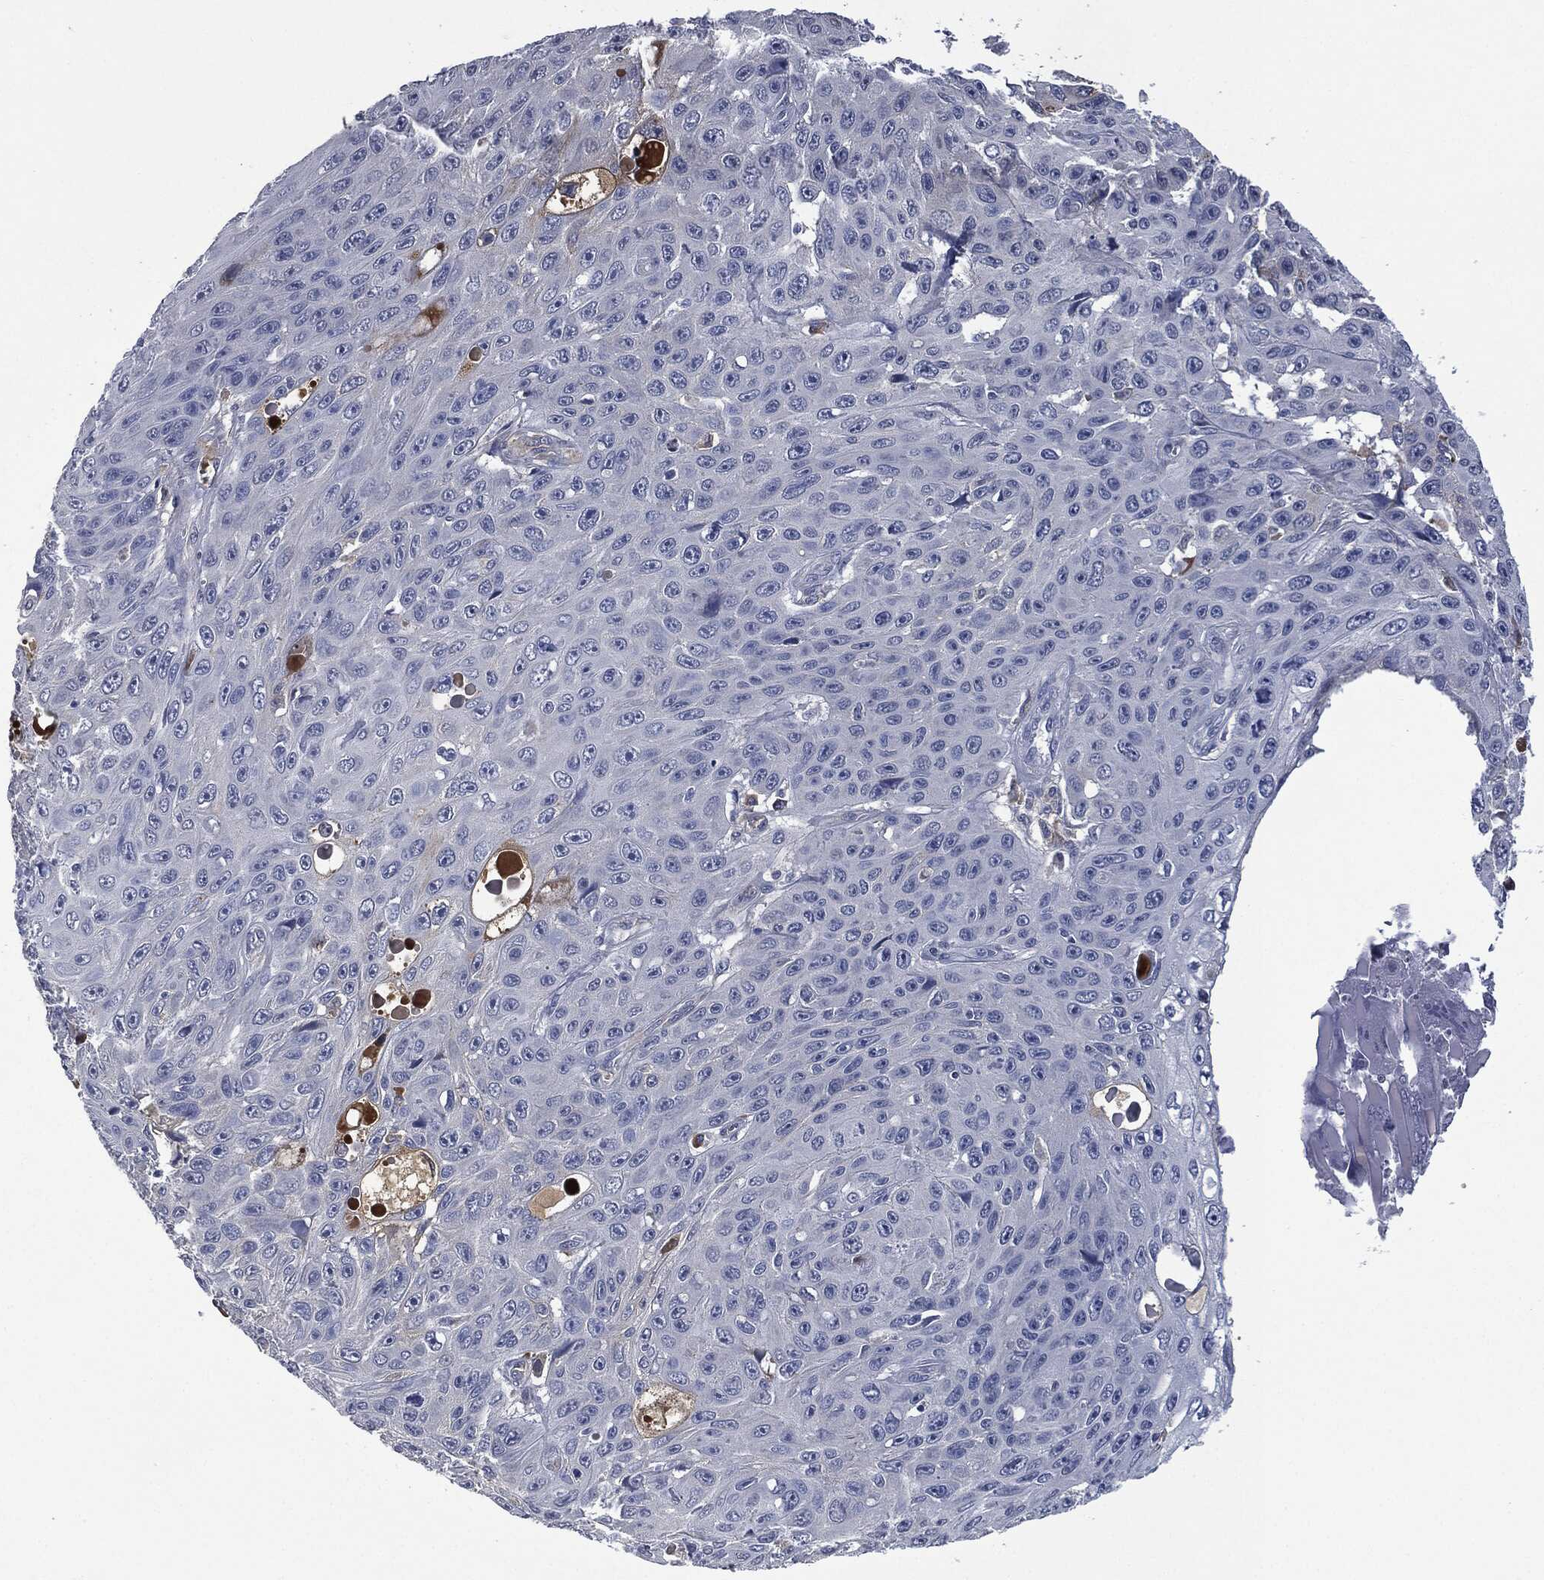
{"staining": {"intensity": "negative", "quantity": "none", "location": "none"}, "tissue": "skin cancer", "cell_type": "Tumor cells", "image_type": "cancer", "snomed": [{"axis": "morphology", "description": "Squamous cell carcinoma, NOS"}, {"axis": "topography", "description": "Skin"}], "caption": "Immunohistochemical staining of human skin cancer demonstrates no significant positivity in tumor cells.", "gene": "SIGLEC7", "patient": {"sex": "male", "age": 82}}